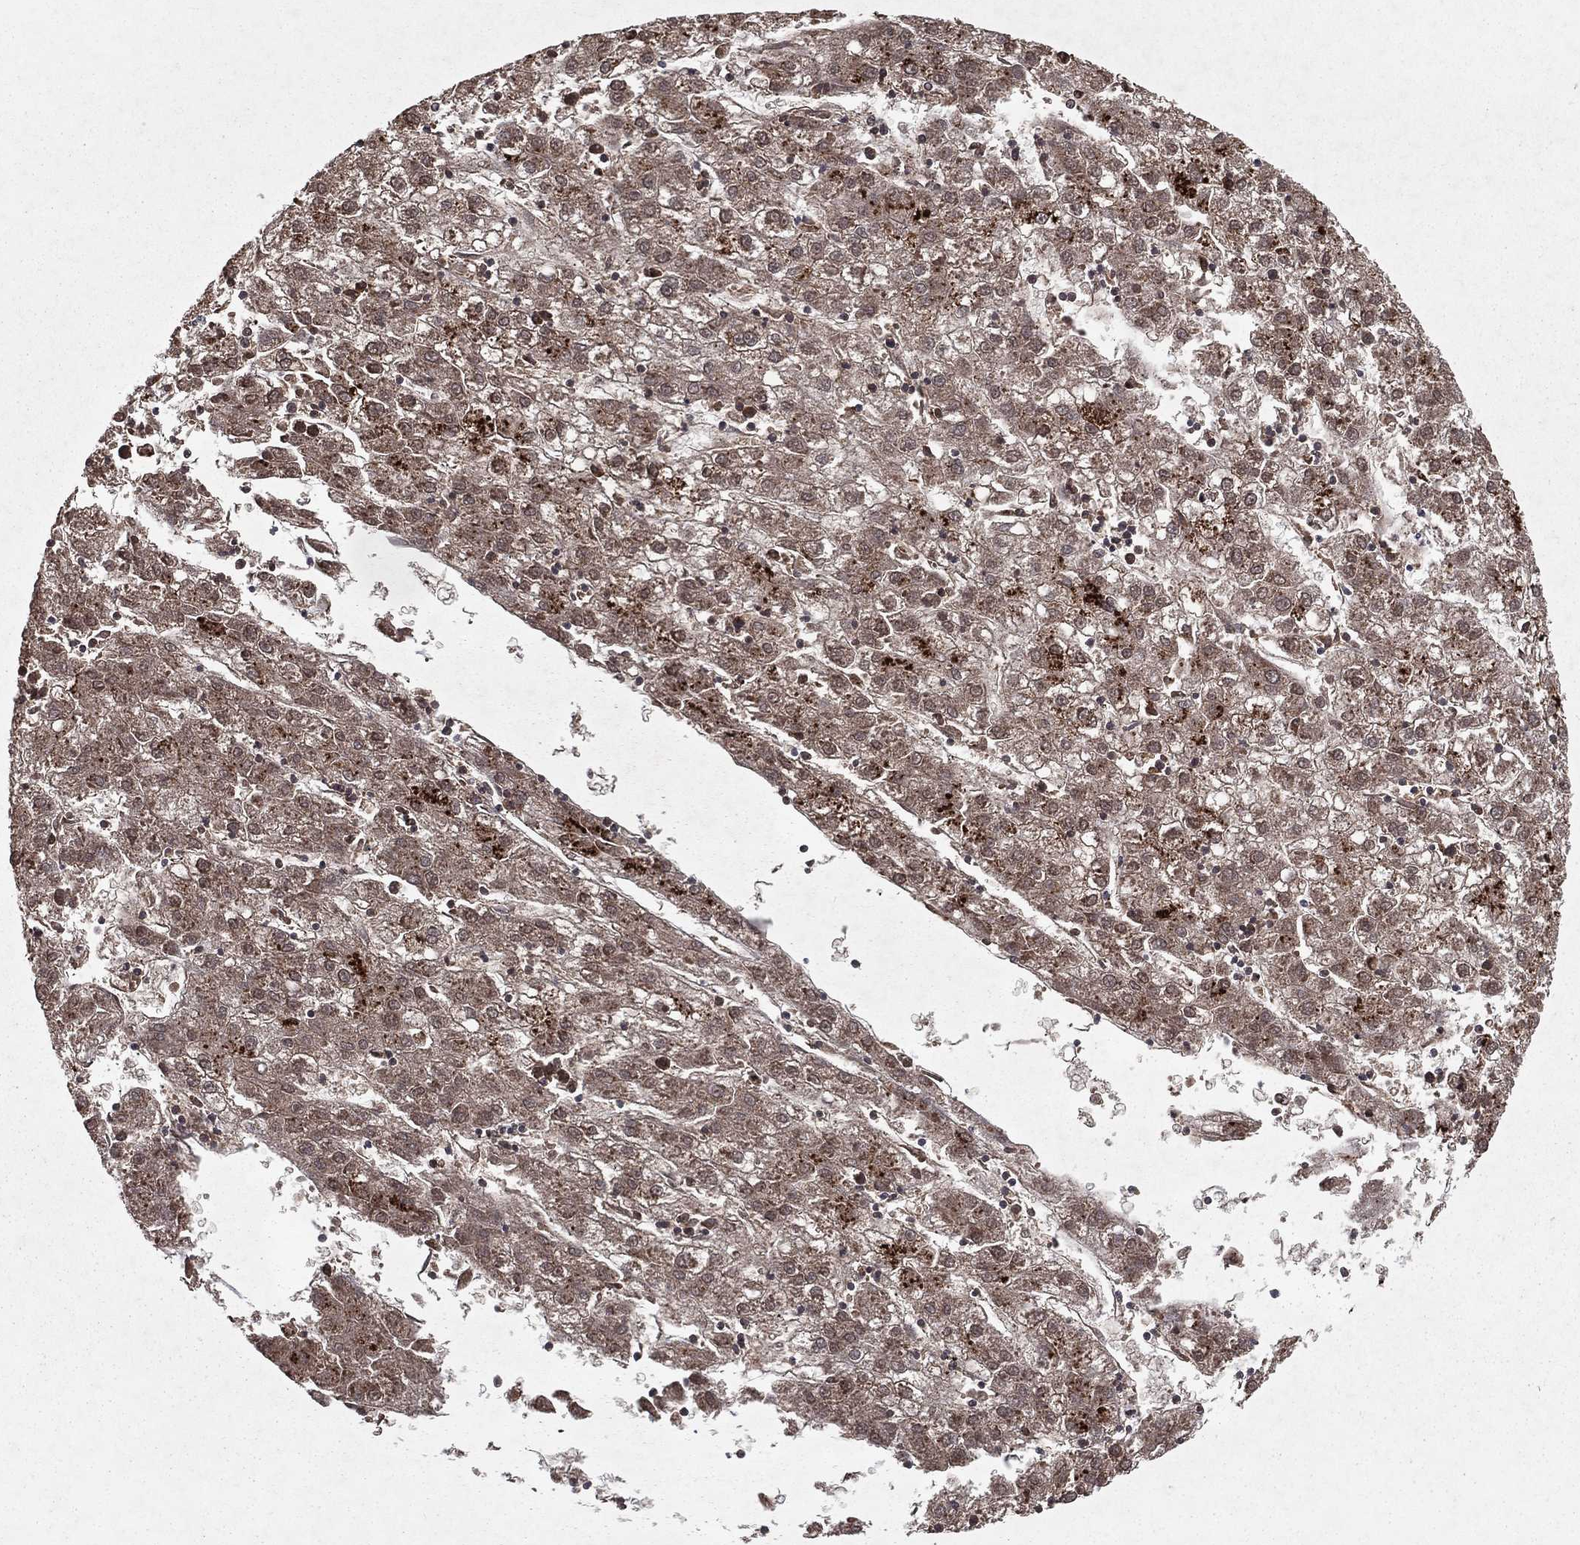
{"staining": {"intensity": "weak", "quantity": ">75%", "location": "cytoplasmic/membranous"}, "tissue": "liver cancer", "cell_type": "Tumor cells", "image_type": "cancer", "snomed": [{"axis": "morphology", "description": "Carcinoma, Hepatocellular, NOS"}, {"axis": "topography", "description": "Liver"}], "caption": "Liver cancer stained with DAB (3,3'-diaminobenzidine) IHC exhibits low levels of weak cytoplasmic/membranous positivity in about >75% of tumor cells. The staining was performed using DAB, with brown indicating positive protein expression. Nuclei are stained blue with hematoxylin.", "gene": "ZDHHC15", "patient": {"sex": "male", "age": 72}}